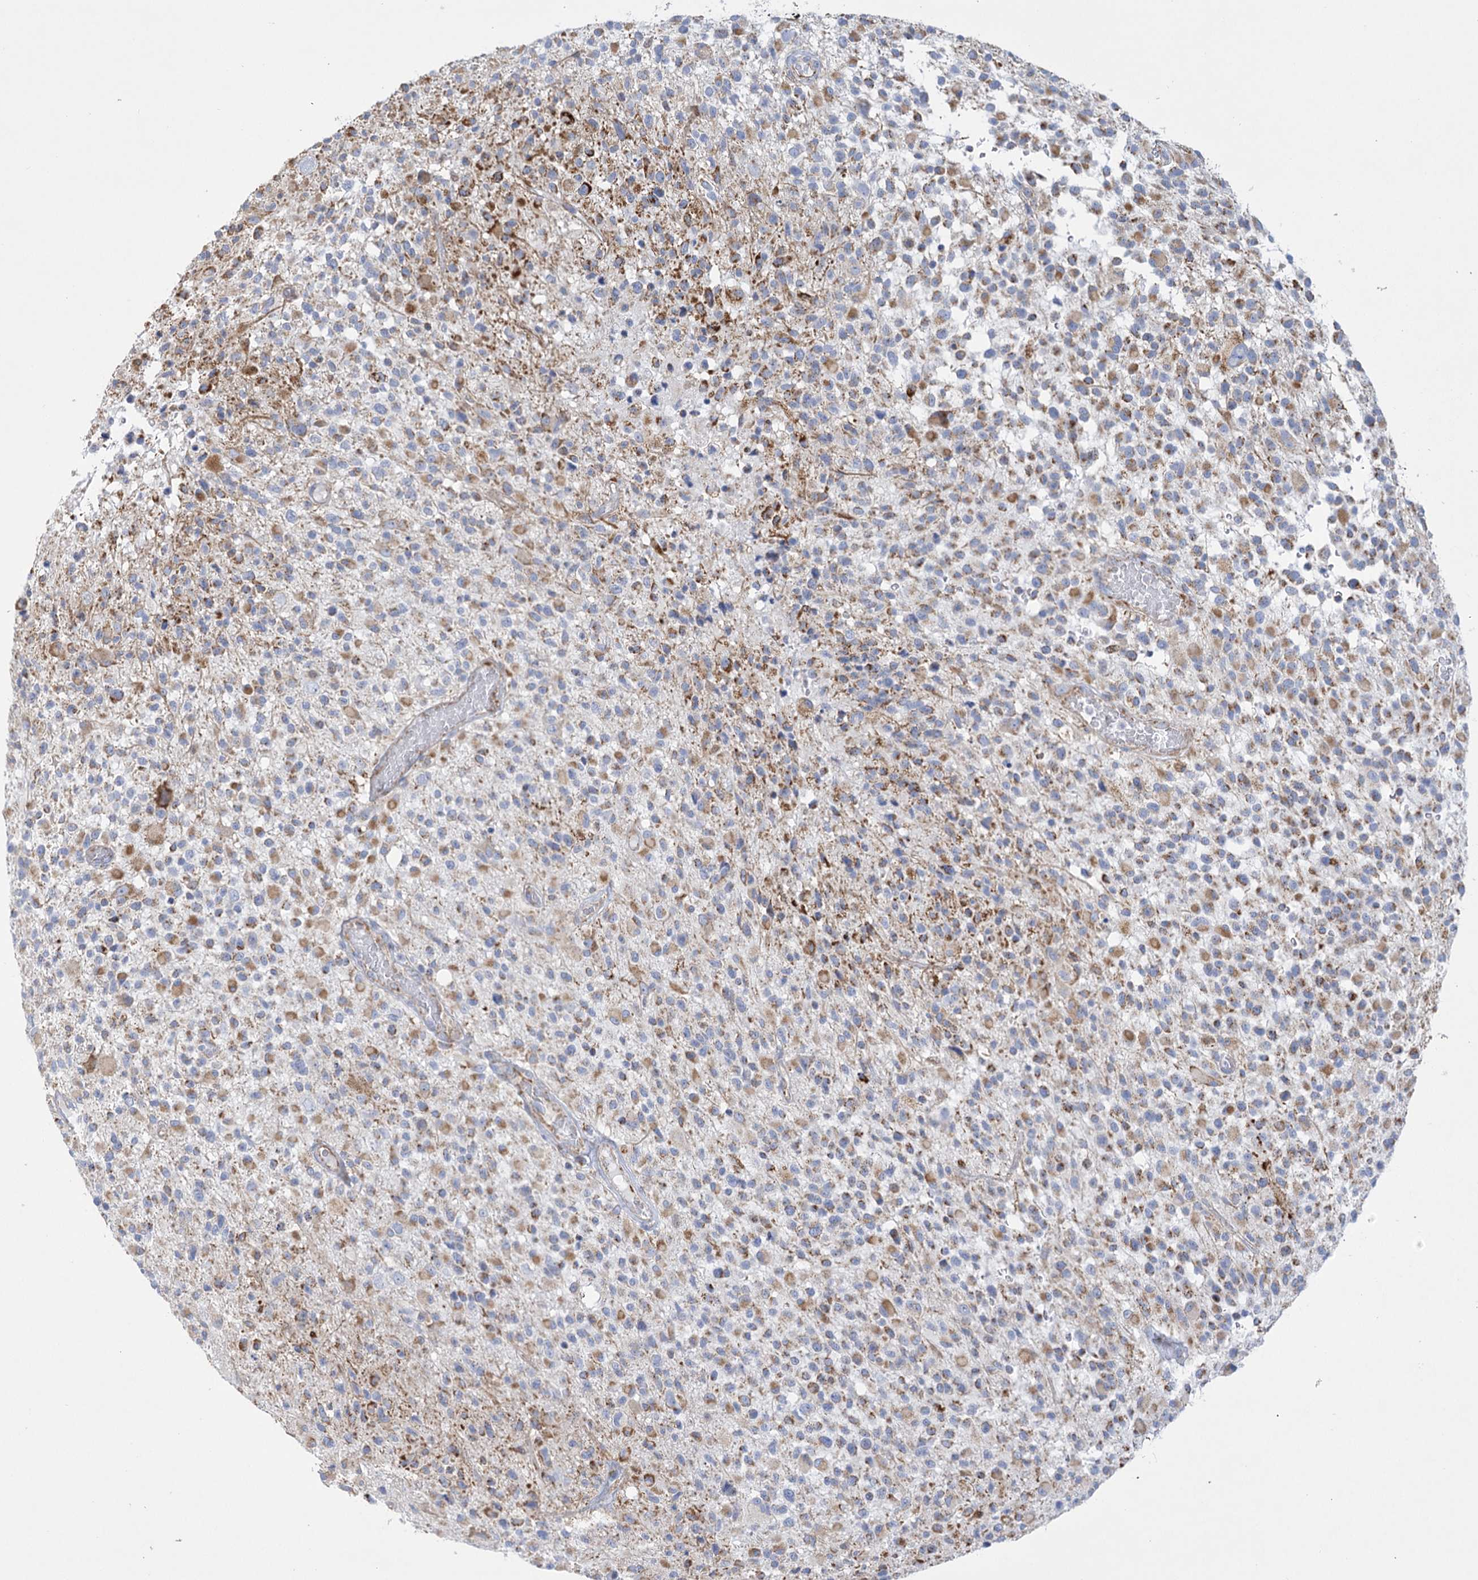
{"staining": {"intensity": "moderate", "quantity": "25%-75%", "location": "cytoplasmic/membranous"}, "tissue": "glioma", "cell_type": "Tumor cells", "image_type": "cancer", "snomed": [{"axis": "morphology", "description": "Glioma, malignant, High grade"}, {"axis": "morphology", "description": "Glioblastoma, NOS"}, {"axis": "topography", "description": "Brain"}], "caption": "Protein analysis of malignant glioma (high-grade) tissue demonstrates moderate cytoplasmic/membranous staining in approximately 25%-75% of tumor cells. (IHC, brightfield microscopy, high magnification).", "gene": "DHTKD1", "patient": {"sex": "male", "age": 60}}